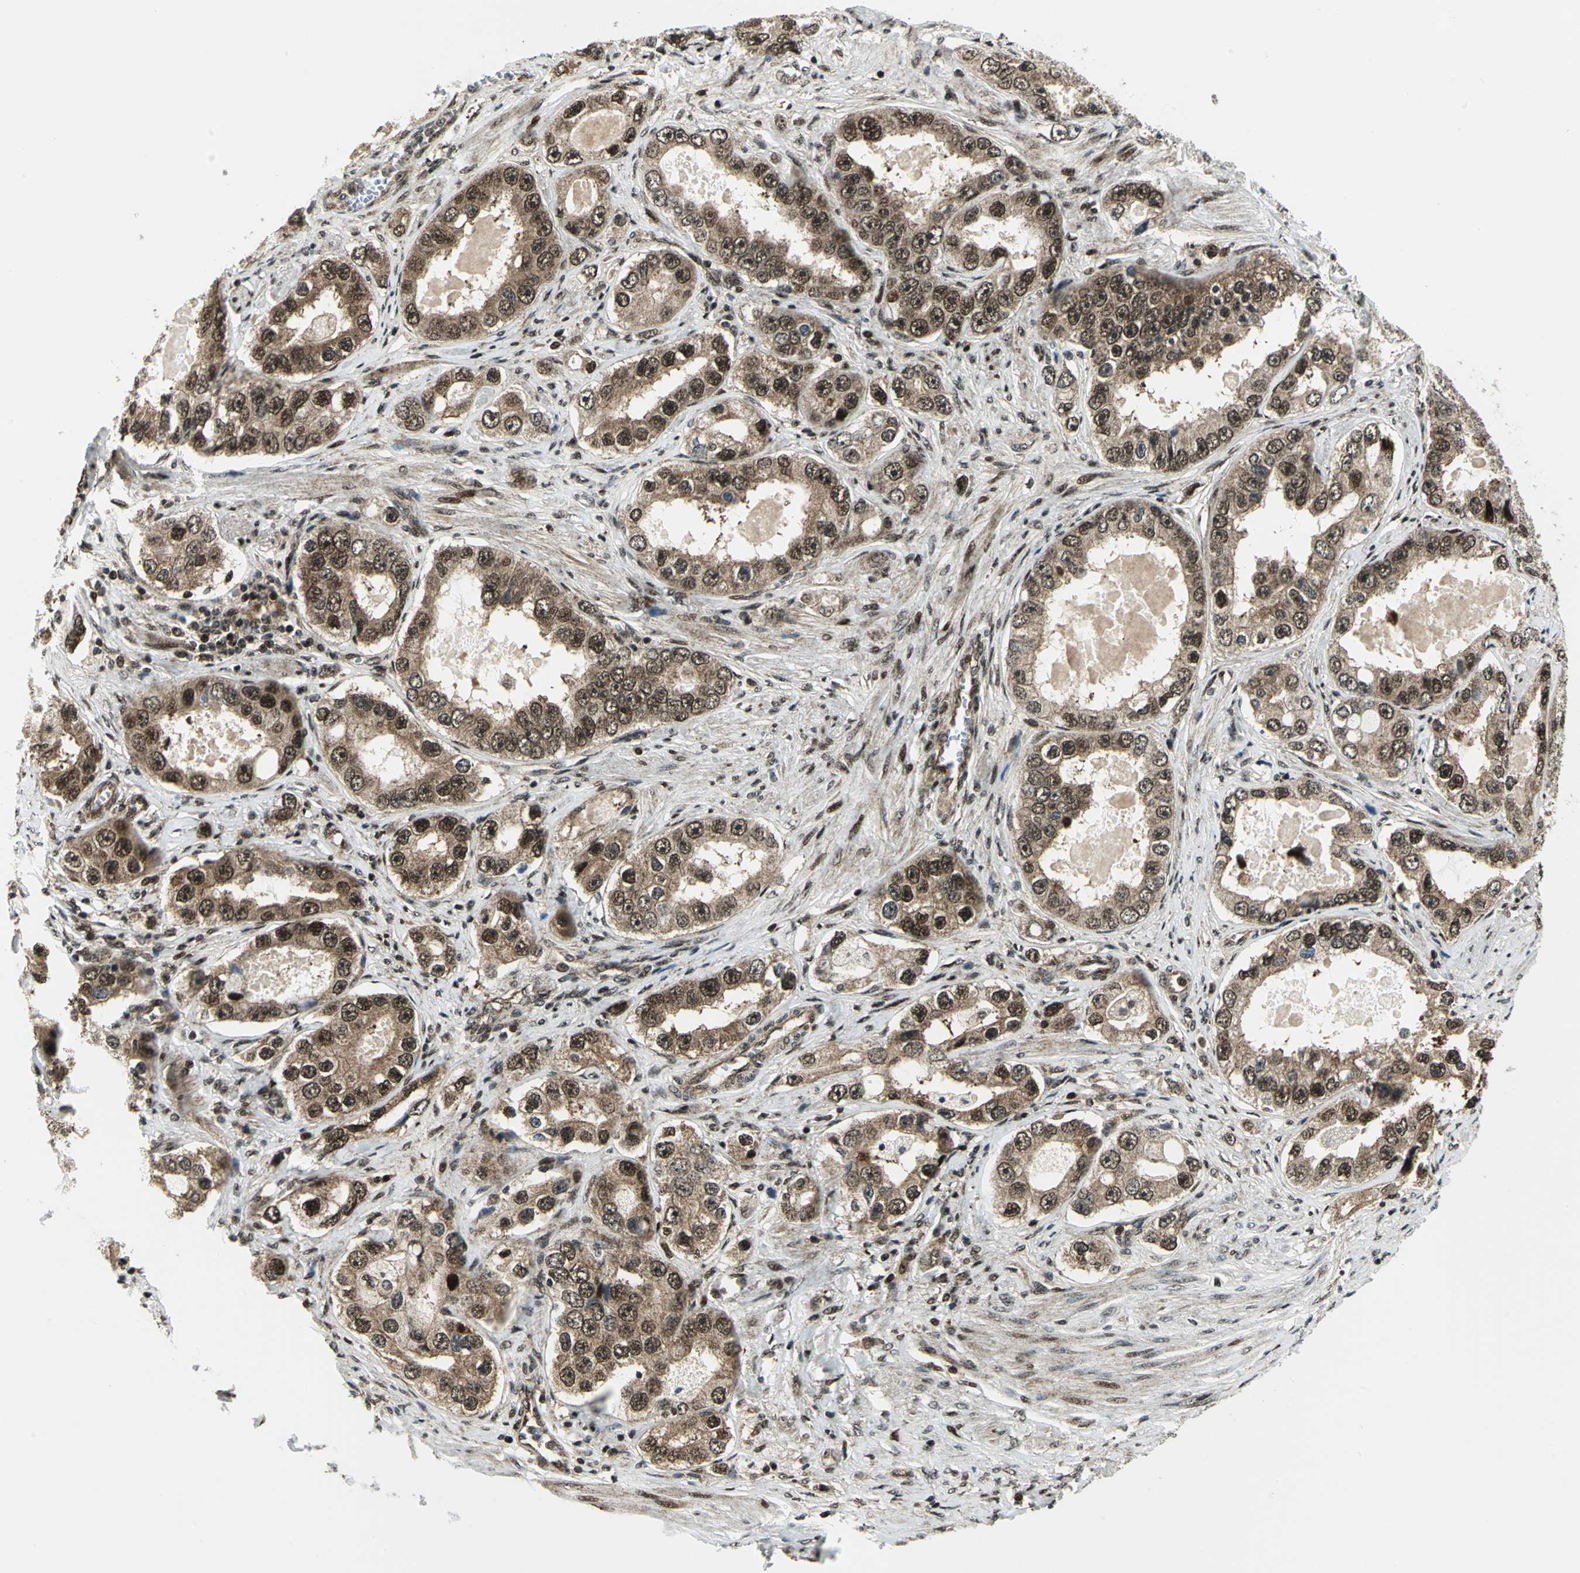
{"staining": {"intensity": "strong", "quantity": ">75%", "location": "cytoplasmic/membranous,nuclear"}, "tissue": "prostate cancer", "cell_type": "Tumor cells", "image_type": "cancer", "snomed": [{"axis": "morphology", "description": "Adenocarcinoma, High grade"}, {"axis": "topography", "description": "Prostate"}], "caption": "This image reveals immunohistochemistry staining of human prostate cancer, with high strong cytoplasmic/membranous and nuclear staining in approximately >75% of tumor cells.", "gene": "COPS5", "patient": {"sex": "male", "age": 63}}